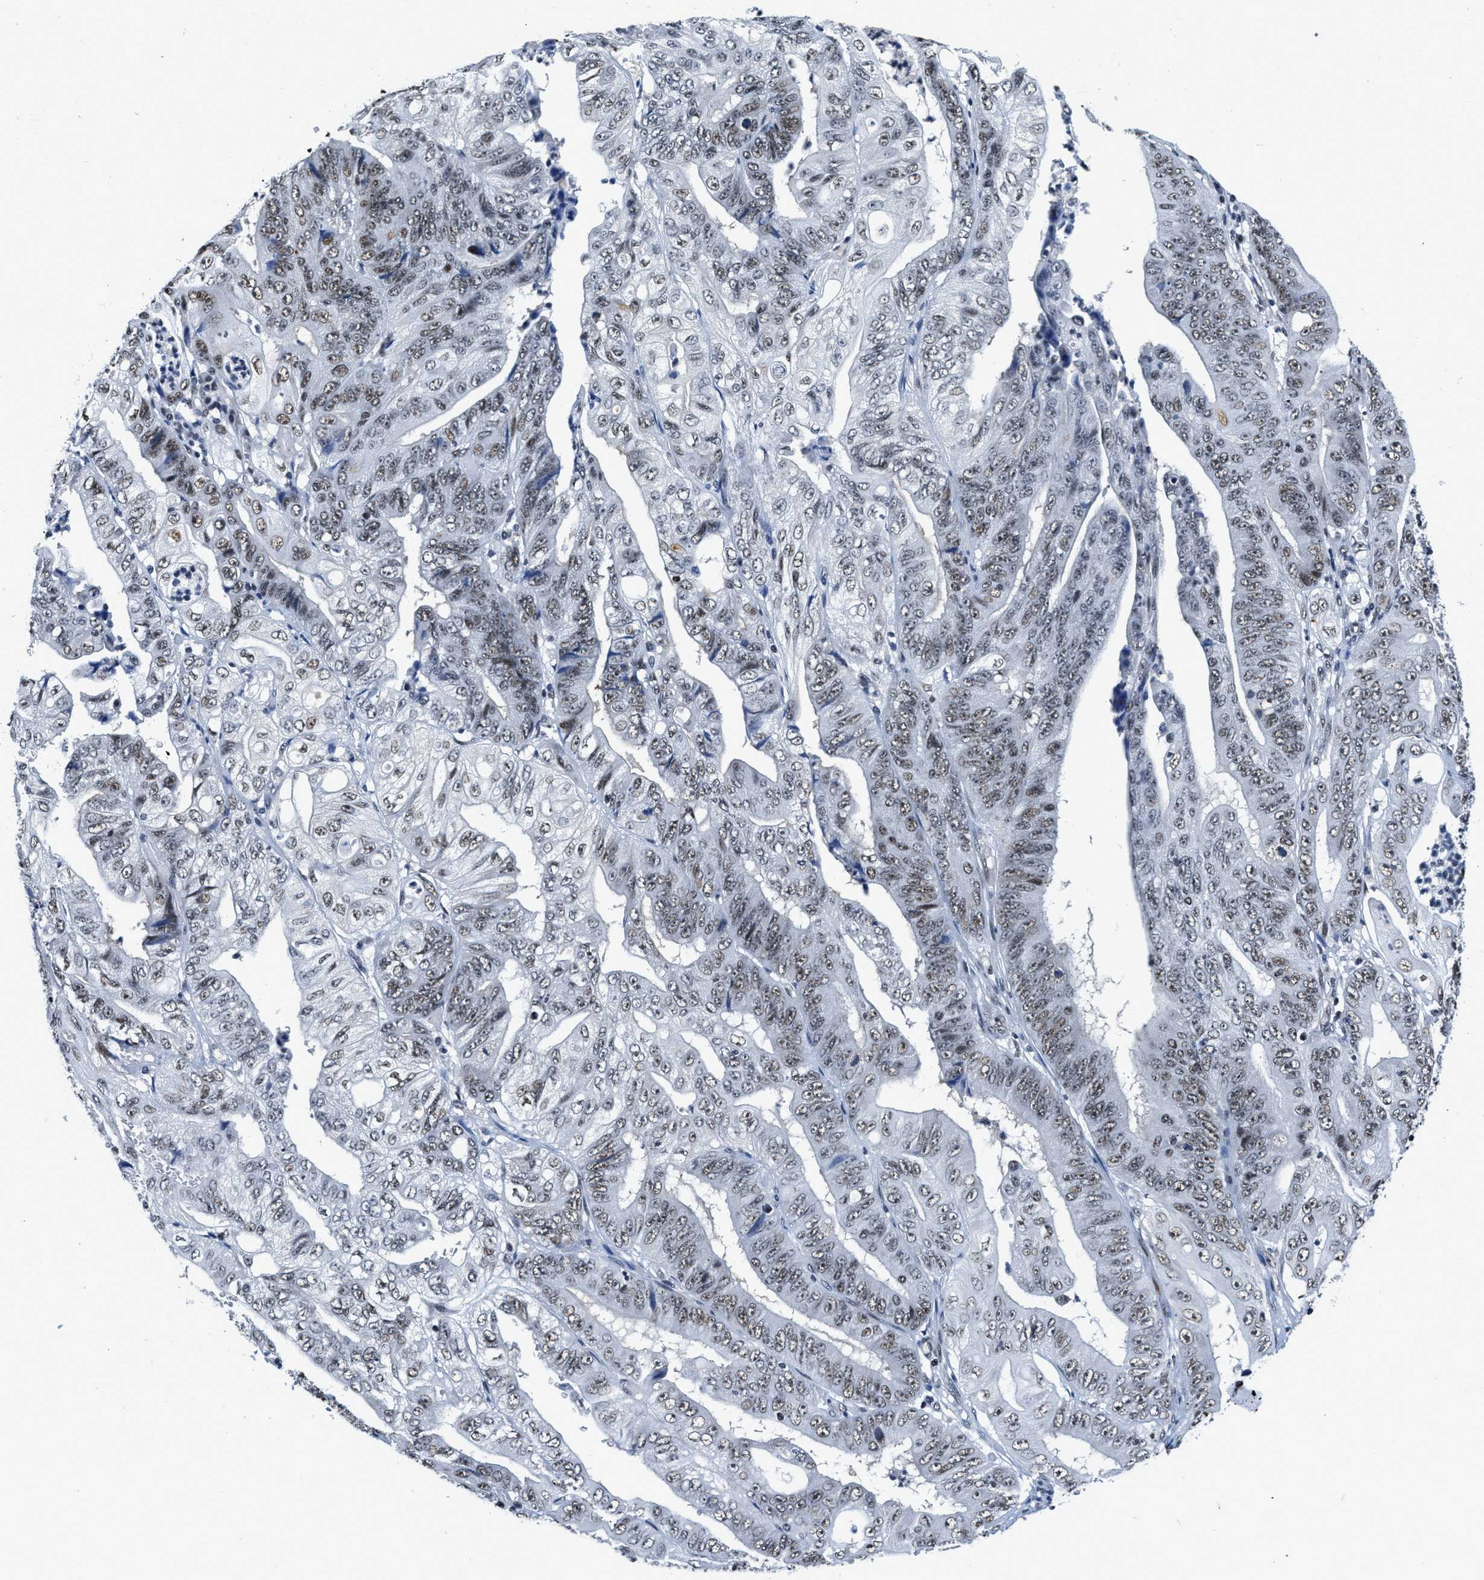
{"staining": {"intensity": "weak", "quantity": ">75%", "location": "nuclear"}, "tissue": "stomach cancer", "cell_type": "Tumor cells", "image_type": "cancer", "snomed": [{"axis": "morphology", "description": "Adenocarcinoma, NOS"}, {"axis": "topography", "description": "Stomach"}], "caption": "IHC of stomach adenocarcinoma reveals low levels of weak nuclear expression in about >75% of tumor cells.", "gene": "CCNE1", "patient": {"sex": "female", "age": 73}}